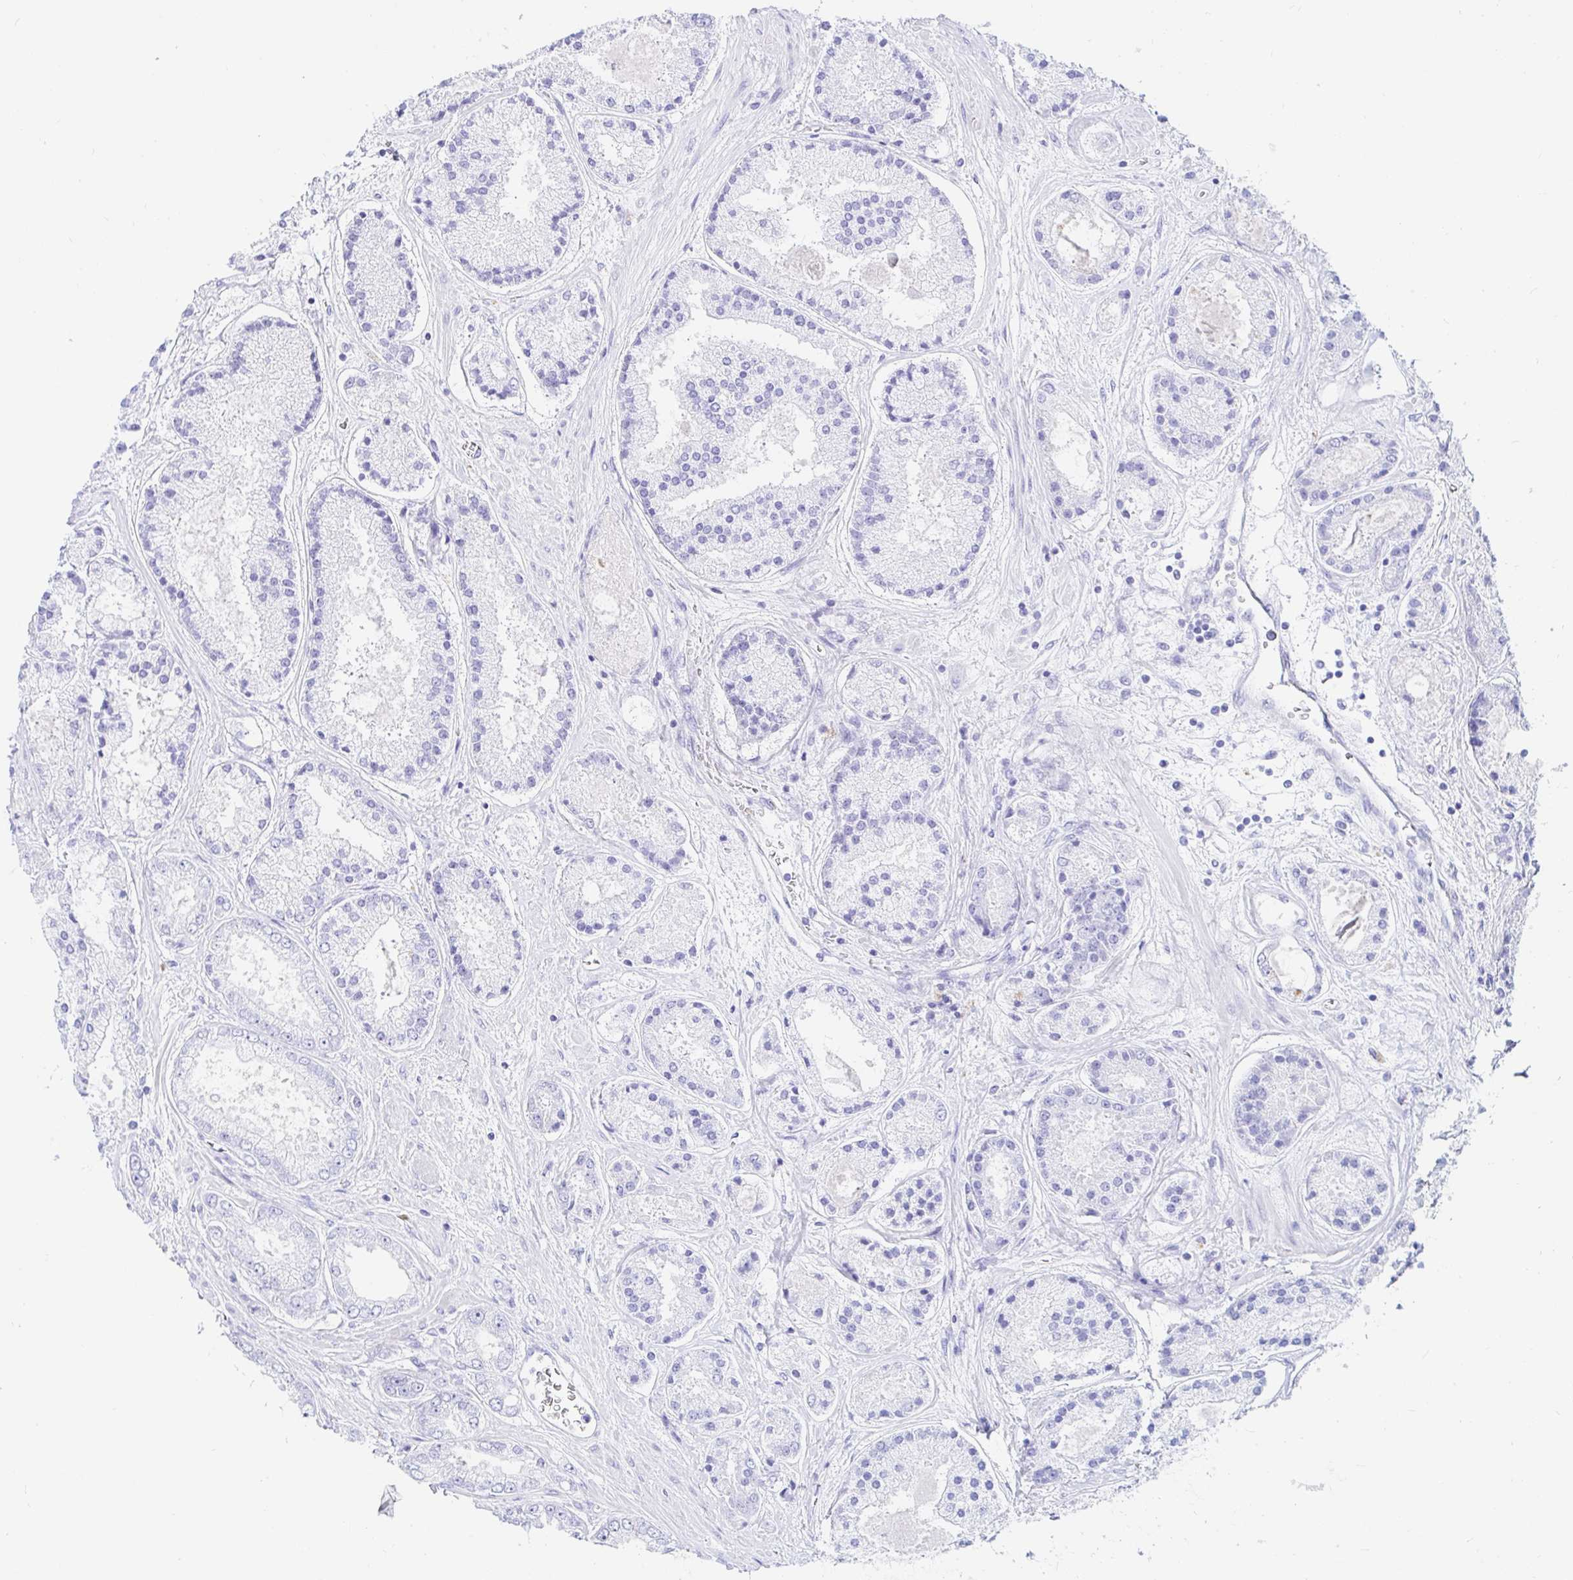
{"staining": {"intensity": "negative", "quantity": "none", "location": "none"}, "tissue": "prostate cancer", "cell_type": "Tumor cells", "image_type": "cancer", "snomed": [{"axis": "morphology", "description": "Adenocarcinoma, High grade"}, {"axis": "topography", "description": "Prostate"}], "caption": "The histopathology image displays no staining of tumor cells in adenocarcinoma (high-grade) (prostate). The staining was performed using DAB to visualize the protein expression in brown, while the nuclei were stained in blue with hematoxylin (Magnification: 20x).", "gene": "OR6T1", "patient": {"sex": "male", "age": 67}}